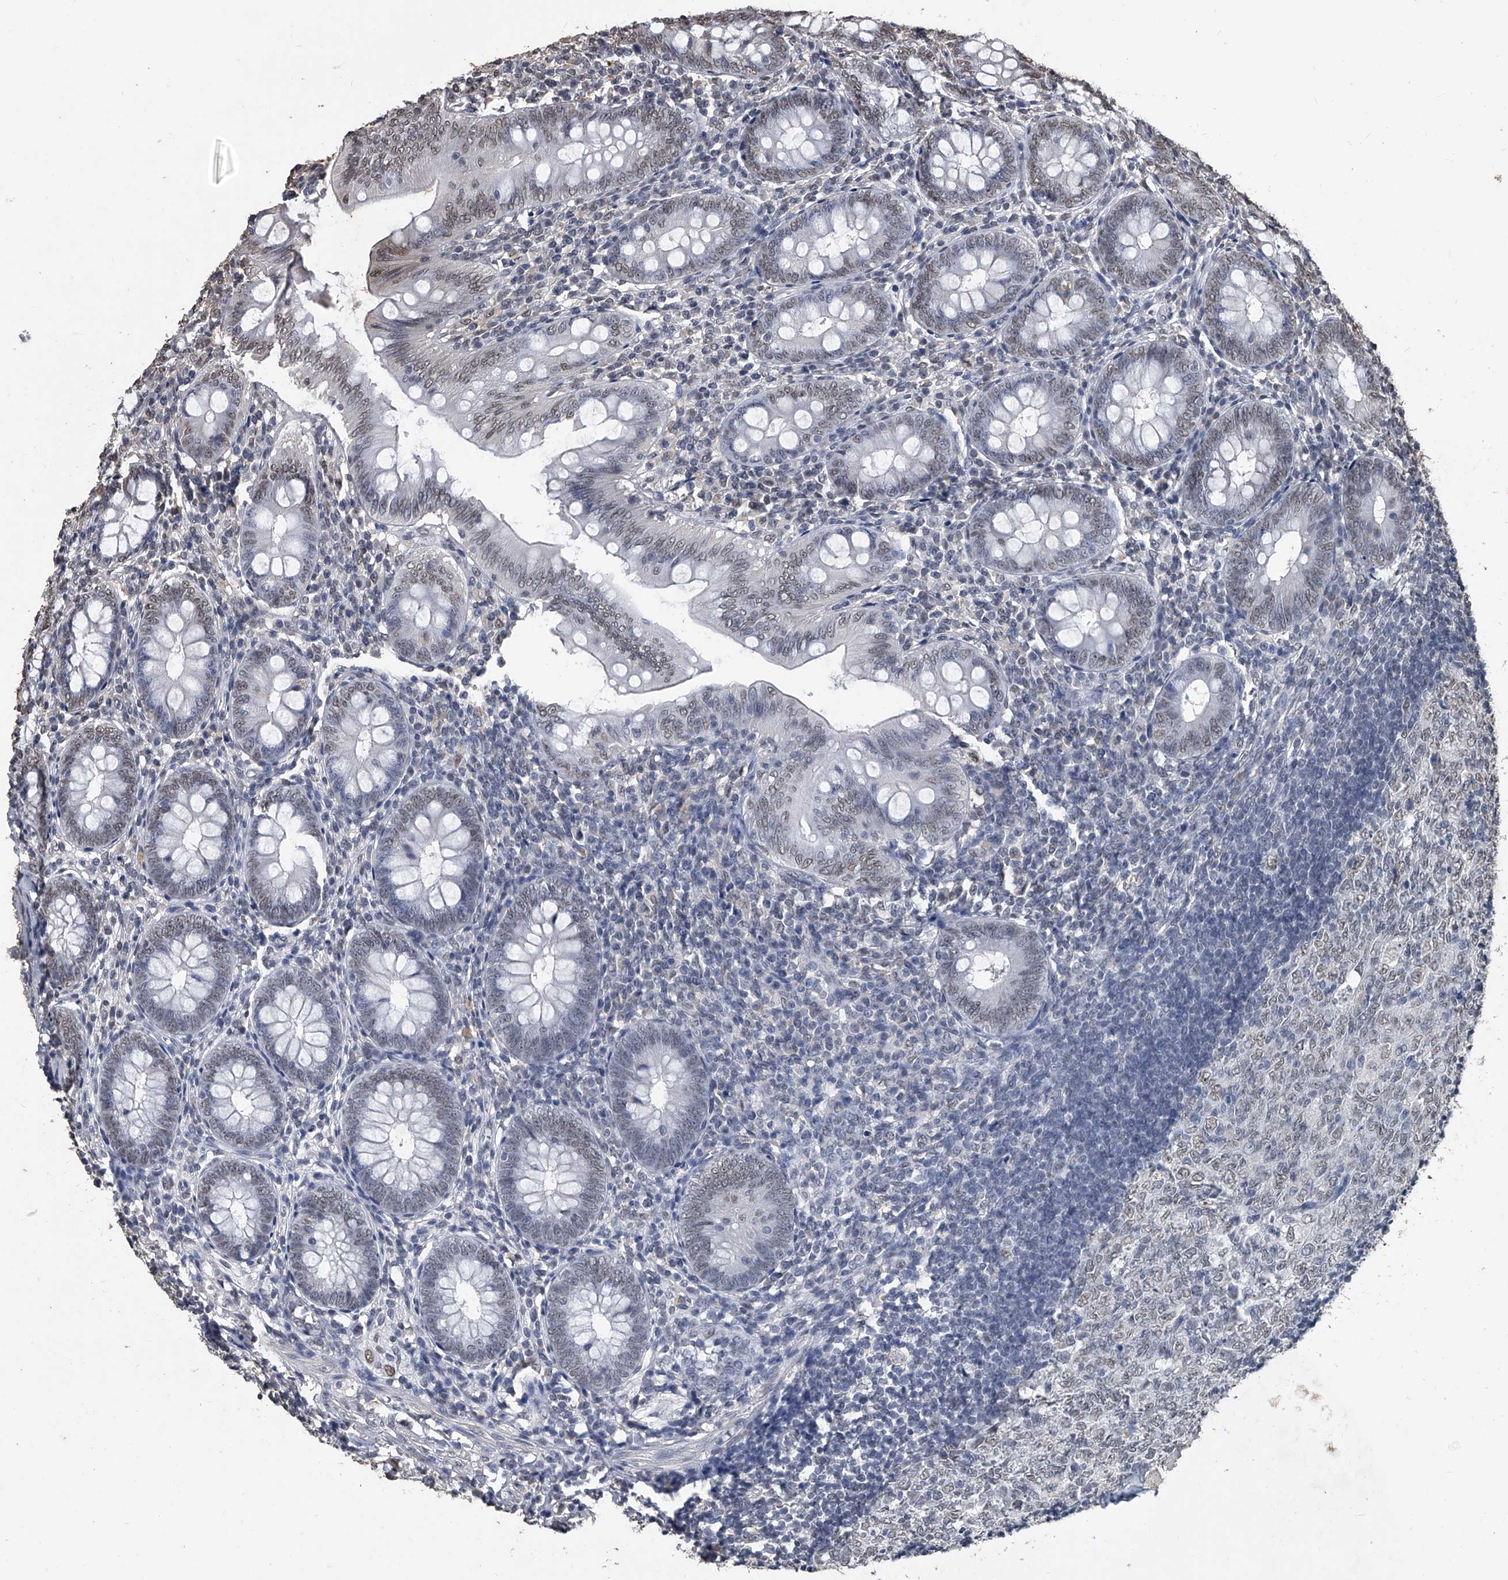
{"staining": {"intensity": "weak", "quantity": "25%-75%", "location": "nuclear"}, "tissue": "appendix", "cell_type": "Glandular cells", "image_type": "normal", "snomed": [{"axis": "morphology", "description": "Normal tissue, NOS"}, {"axis": "topography", "description": "Appendix"}], "caption": "Protein staining exhibits weak nuclear positivity in approximately 25%-75% of glandular cells in unremarkable appendix.", "gene": "MATR3", "patient": {"sex": "male", "age": 14}}